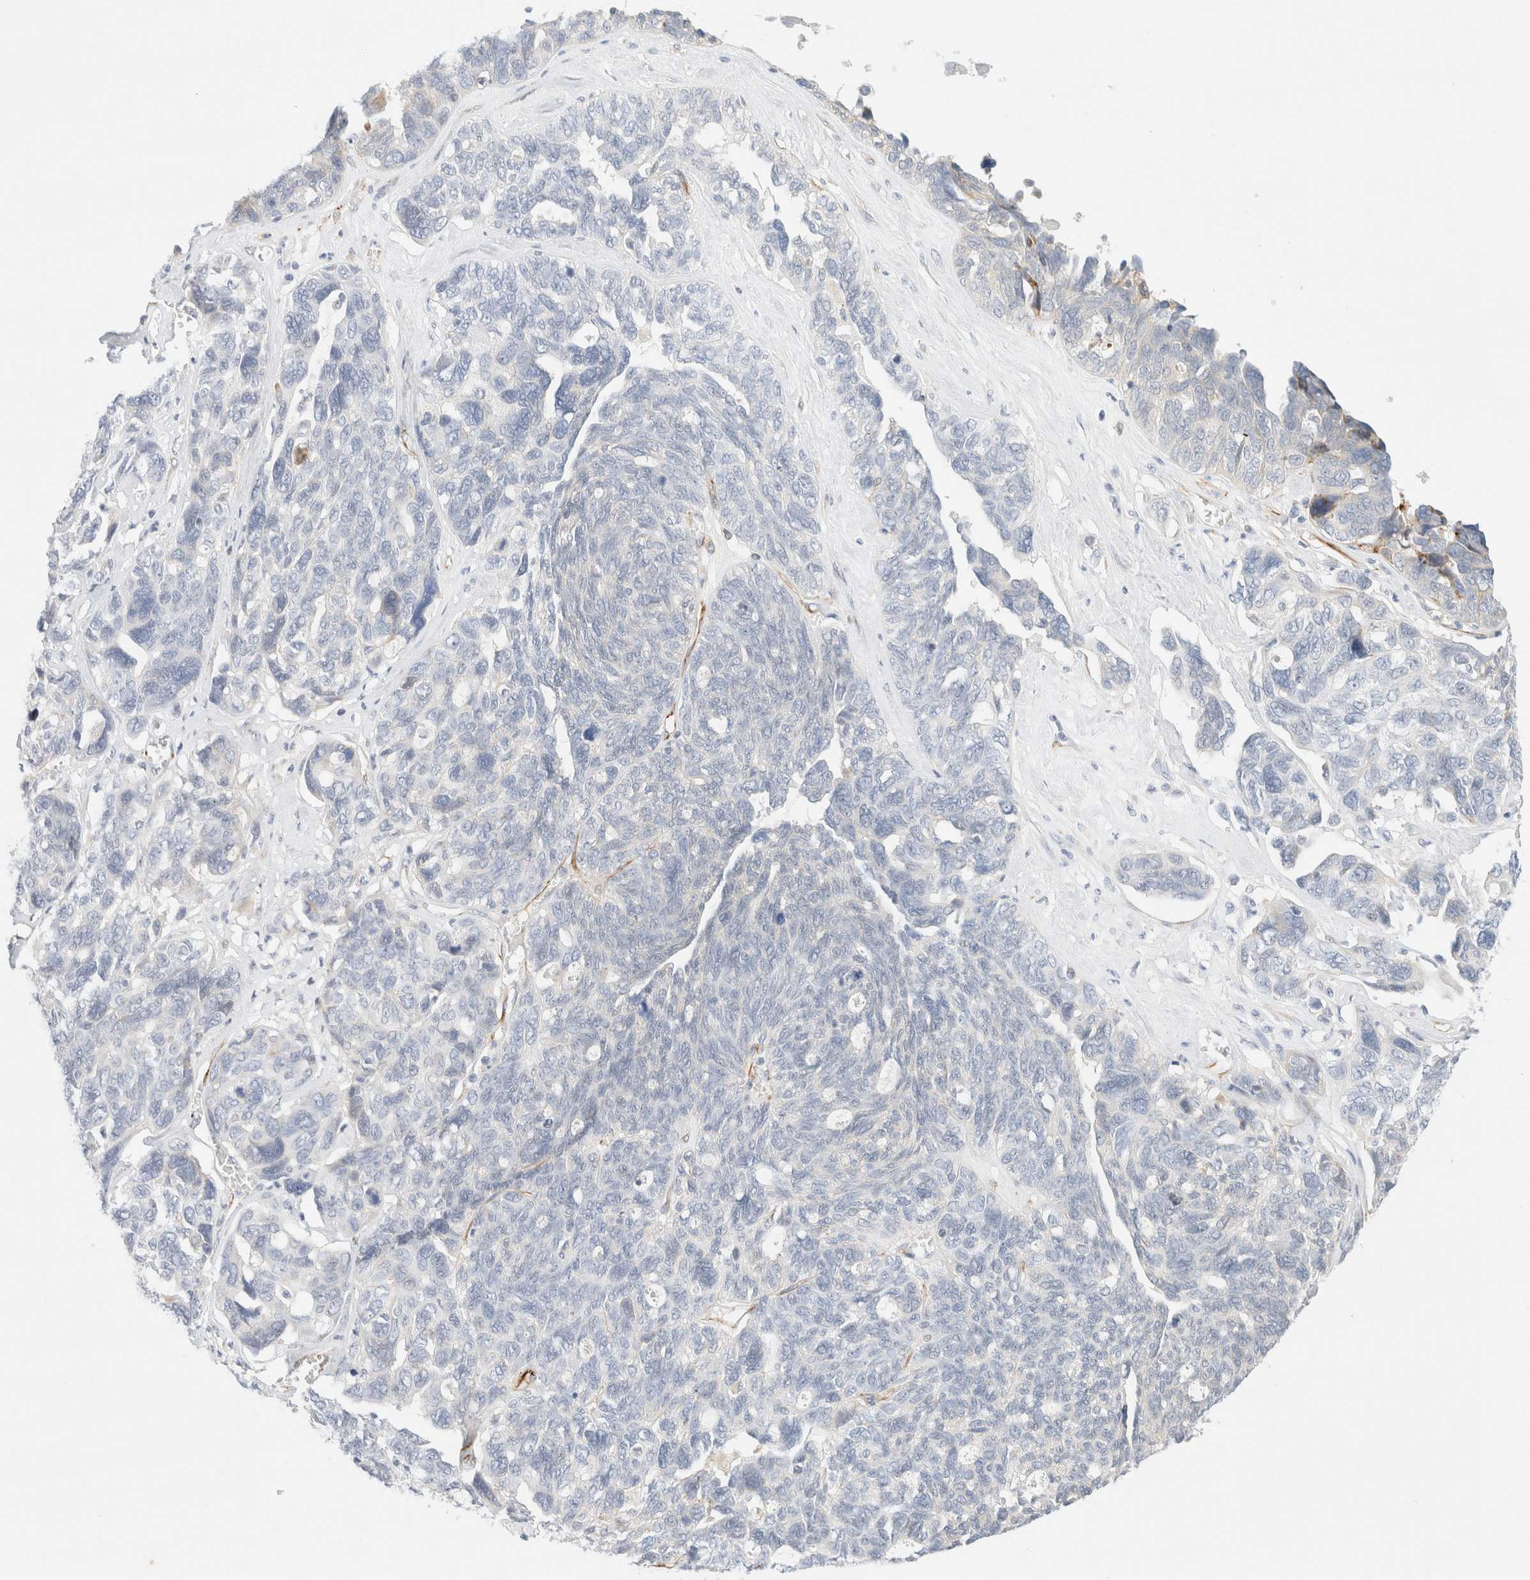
{"staining": {"intensity": "negative", "quantity": "none", "location": "none"}, "tissue": "ovarian cancer", "cell_type": "Tumor cells", "image_type": "cancer", "snomed": [{"axis": "morphology", "description": "Cystadenocarcinoma, serous, NOS"}, {"axis": "topography", "description": "Ovary"}], "caption": "DAB (3,3'-diaminobenzidine) immunohistochemical staining of human ovarian cancer (serous cystadenocarcinoma) shows no significant staining in tumor cells.", "gene": "SLC25A48", "patient": {"sex": "female", "age": 79}}